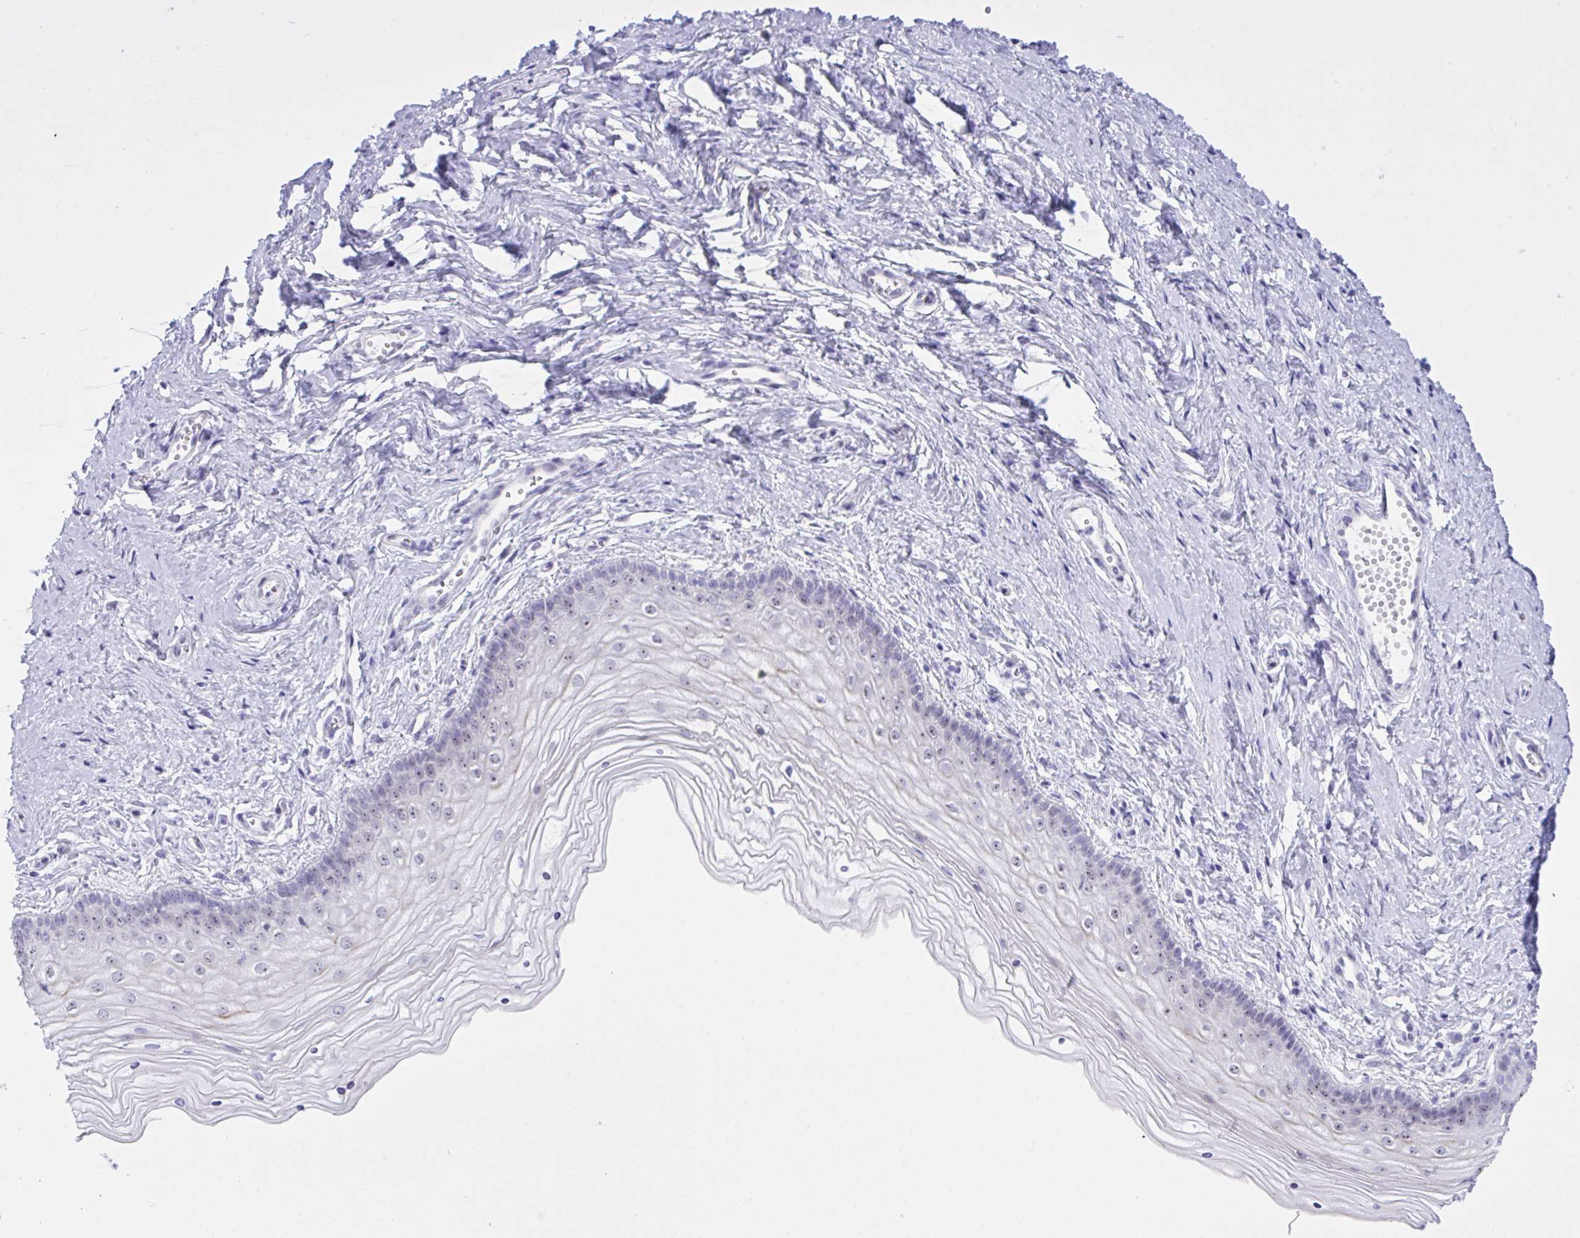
{"staining": {"intensity": "negative", "quantity": "none", "location": "none"}, "tissue": "vagina", "cell_type": "Squamous epithelial cells", "image_type": "normal", "snomed": [{"axis": "morphology", "description": "Normal tissue, NOS"}, {"axis": "topography", "description": "Vagina"}], "caption": "An image of human vagina is negative for staining in squamous epithelial cells.", "gene": "YBX2", "patient": {"sex": "female", "age": 38}}